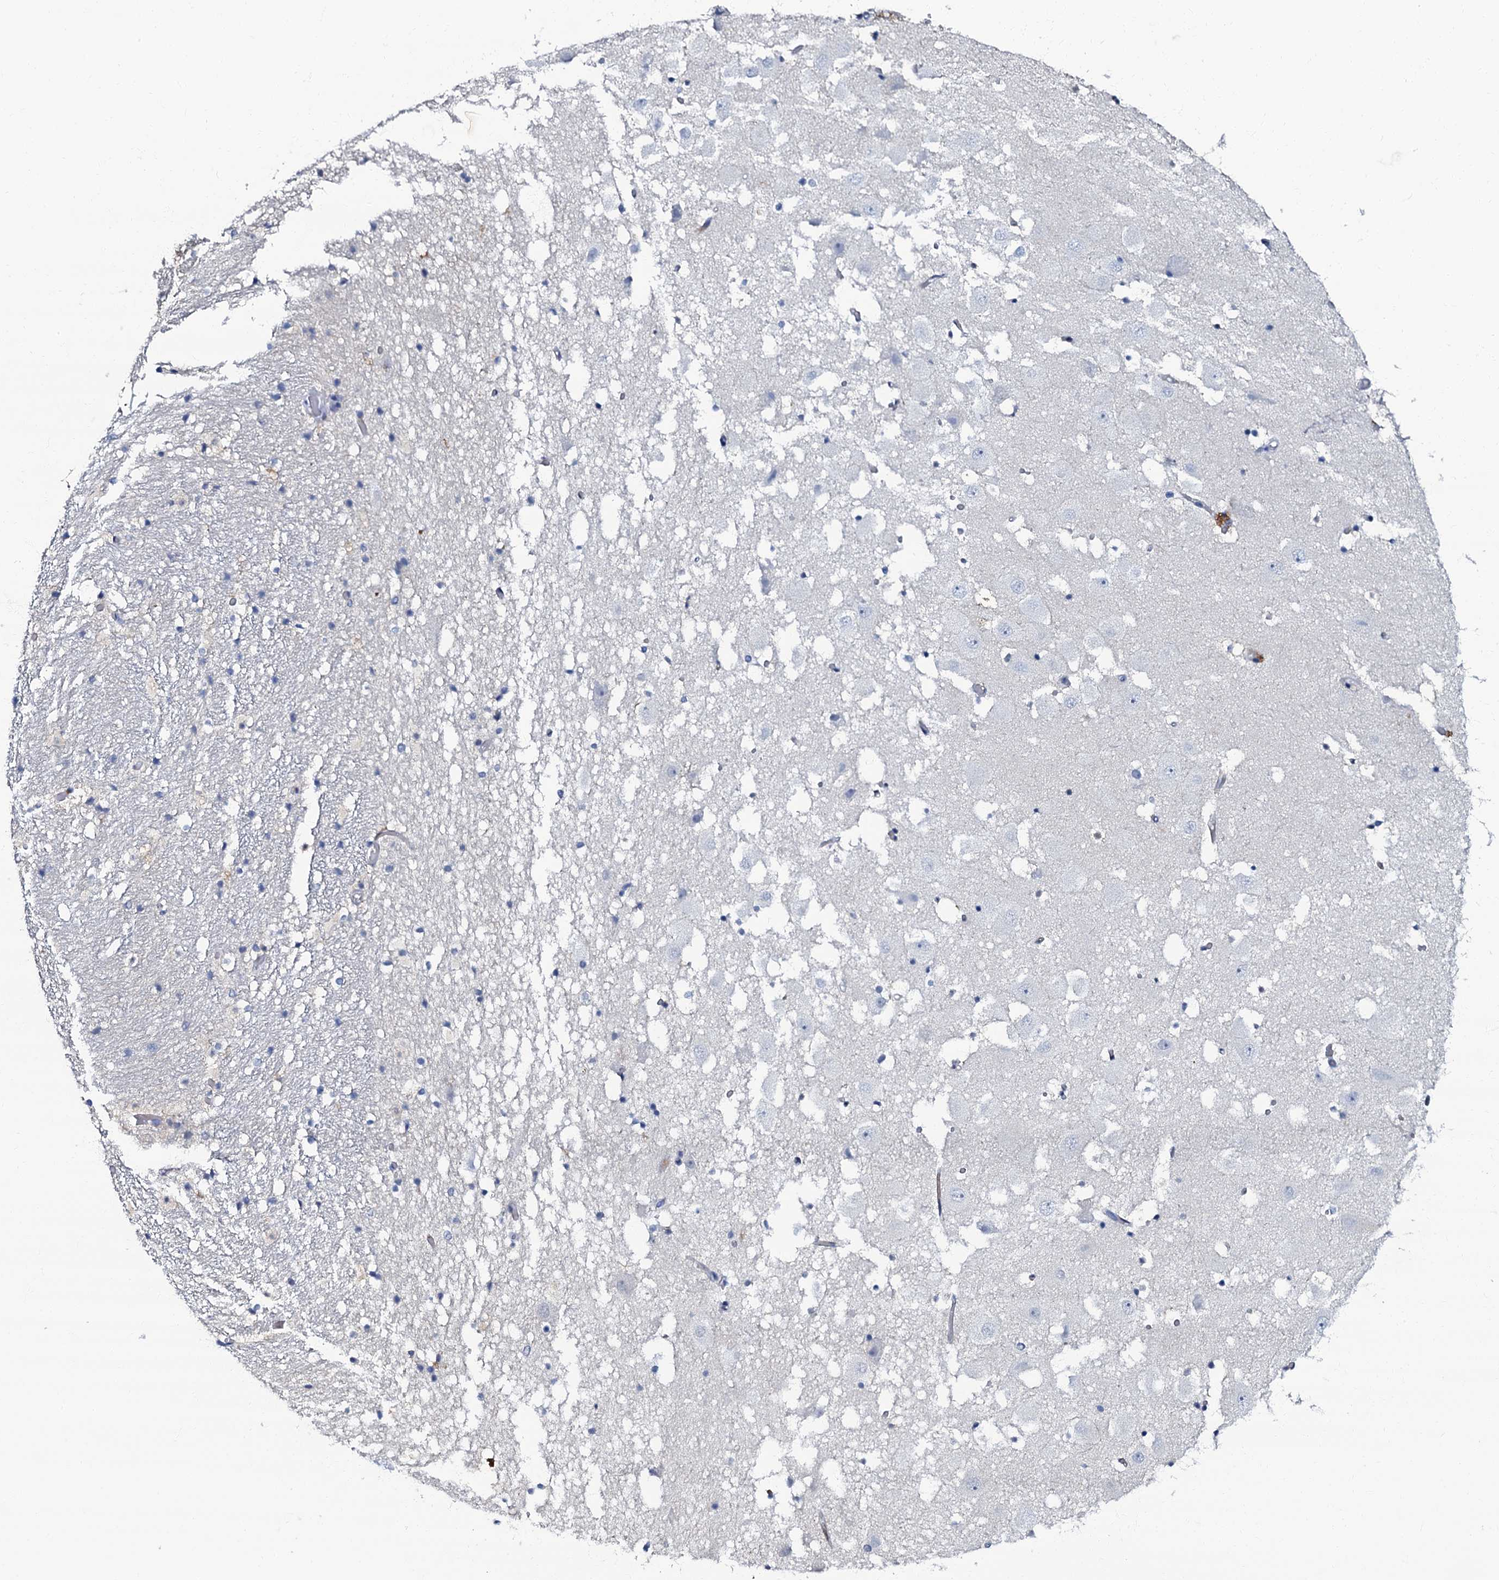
{"staining": {"intensity": "negative", "quantity": "none", "location": "none"}, "tissue": "hippocampus", "cell_type": "Glial cells", "image_type": "normal", "snomed": [{"axis": "morphology", "description": "Normal tissue, NOS"}, {"axis": "topography", "description": "Hippocampus"}], "caption": "Immunohistochemistry photomicrograph of normal hippocampus: hippocampus stained with DAB (3,3'-diaminobenzidine) displays no significant protein staining in glial cells.", "gene": "MFSD5", "patient": {"sex": "female", "age": 52}}